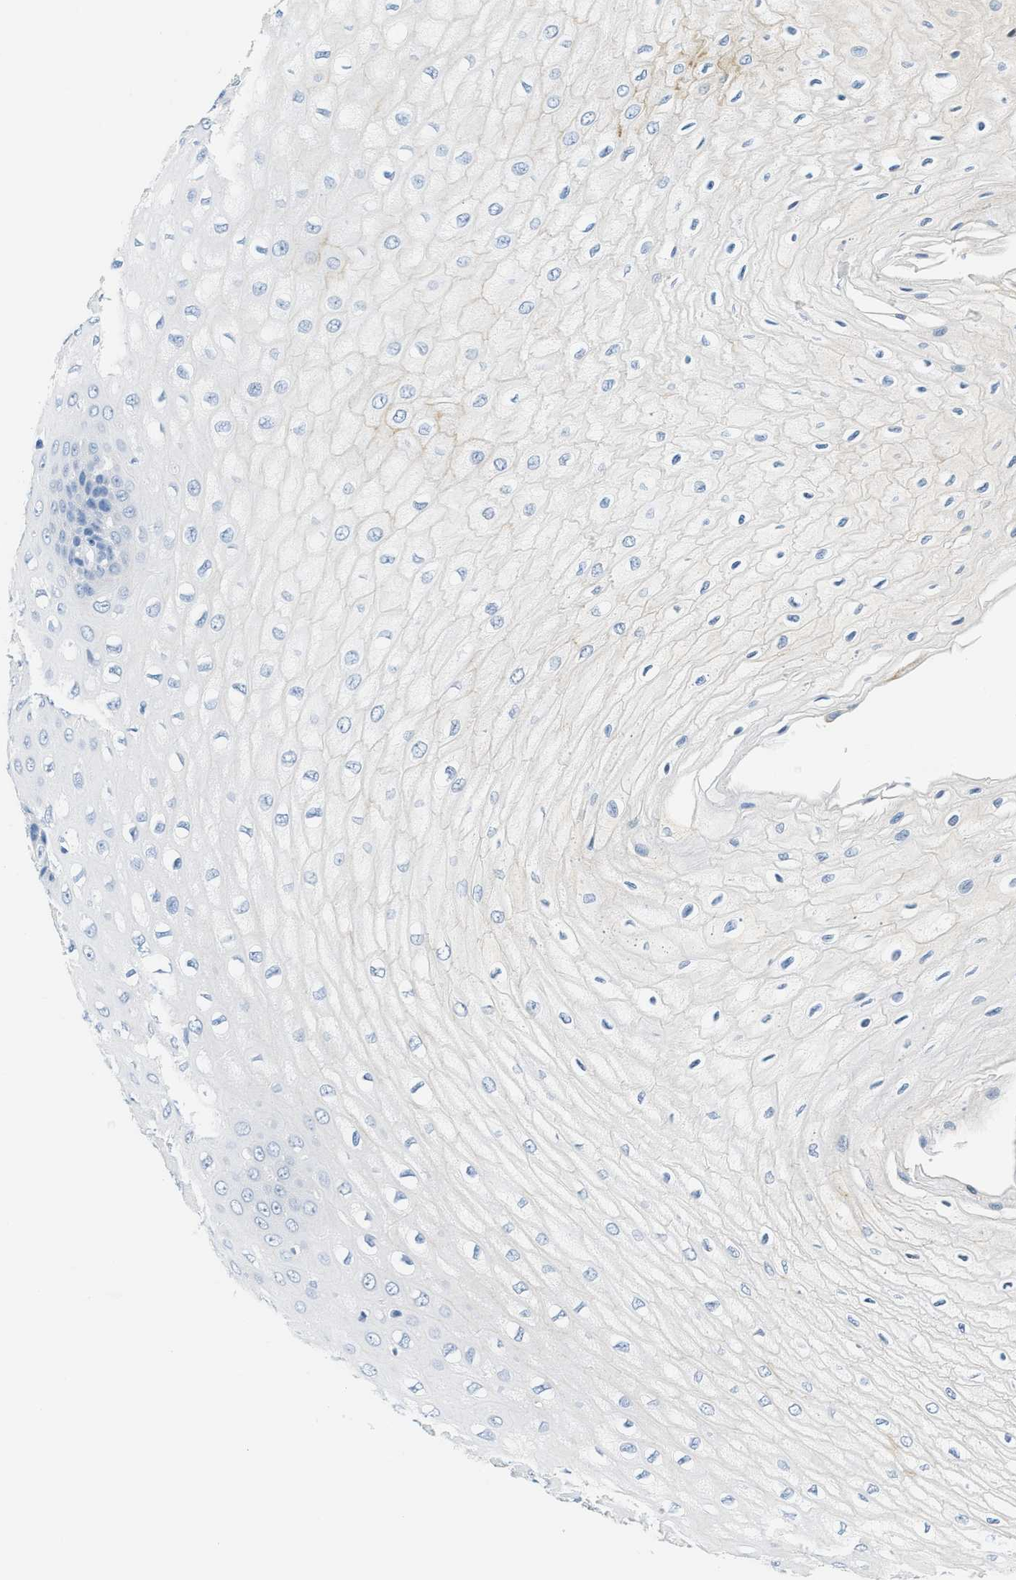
{"staining": {"intensity": "negative", "quantity": "none", "location": "none"}, "tissue": "esophagus", "cell_type": "Squamous epithelial cells", "image_type": "normal", "snomed": [{"axis": "morphology", "description": "Normal tissue, NOS"}, {"axis": "morphology", "description": "Squamous cell carcinoma, NOS"}, {"axis": "topography", "description": "Esophagus"}], "caption": "A micrograph of esophagus stained for a protein demonstrates no brown staining in squamous epithelial cells. (DAB immunohistochemistry with hematoxylin counter stain).", "gene": "LCN2", "patient": {"sex": "male", "age": 65}}